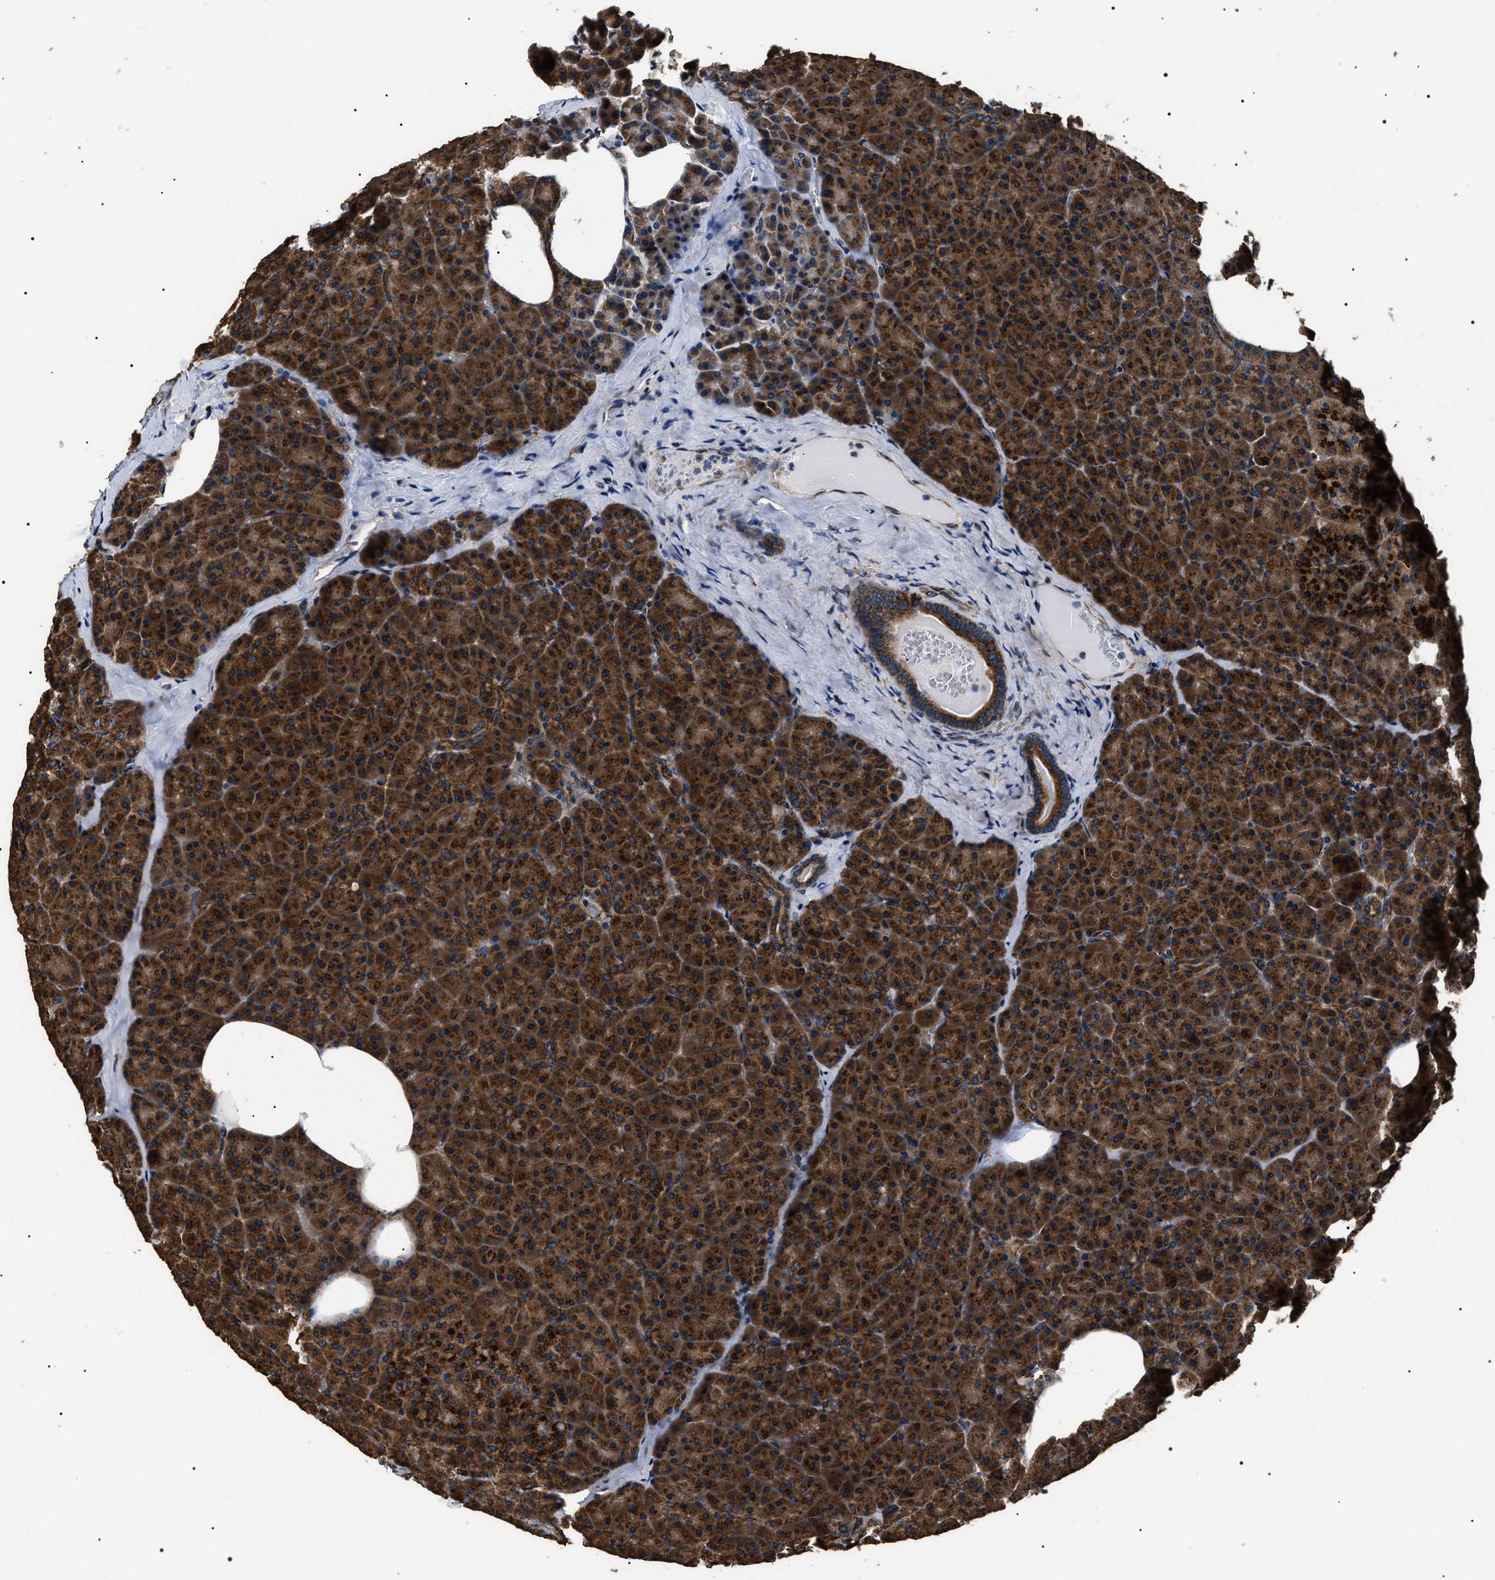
{"staining": {"intensity": "strong", "quantity": ">75%", "location": "cytoplasmic/membranous"}, "tissue": "pancreas", "cell_type": "Exocrine glandular cells", "image_type": "normal", "snomed": [{"axis": "morphology", "description": "Normal tissue, NOS"}, {"axis": "morphology", "description": "Carcinoid, malignant, NOS"}, {"axis": "topography", "description": "Pancreas"}], "caption": "Immunohistochemical staining of unremarkable pancreas exhibits strong cytoplasmic/membranous protein positivity in approximately >75% of exocrine glandular cells. The protein of interest is shown in brown color, while the nuclei are stained blue.", "gene": "KTN1", "patient": {"sex": "female", "age": 35}}